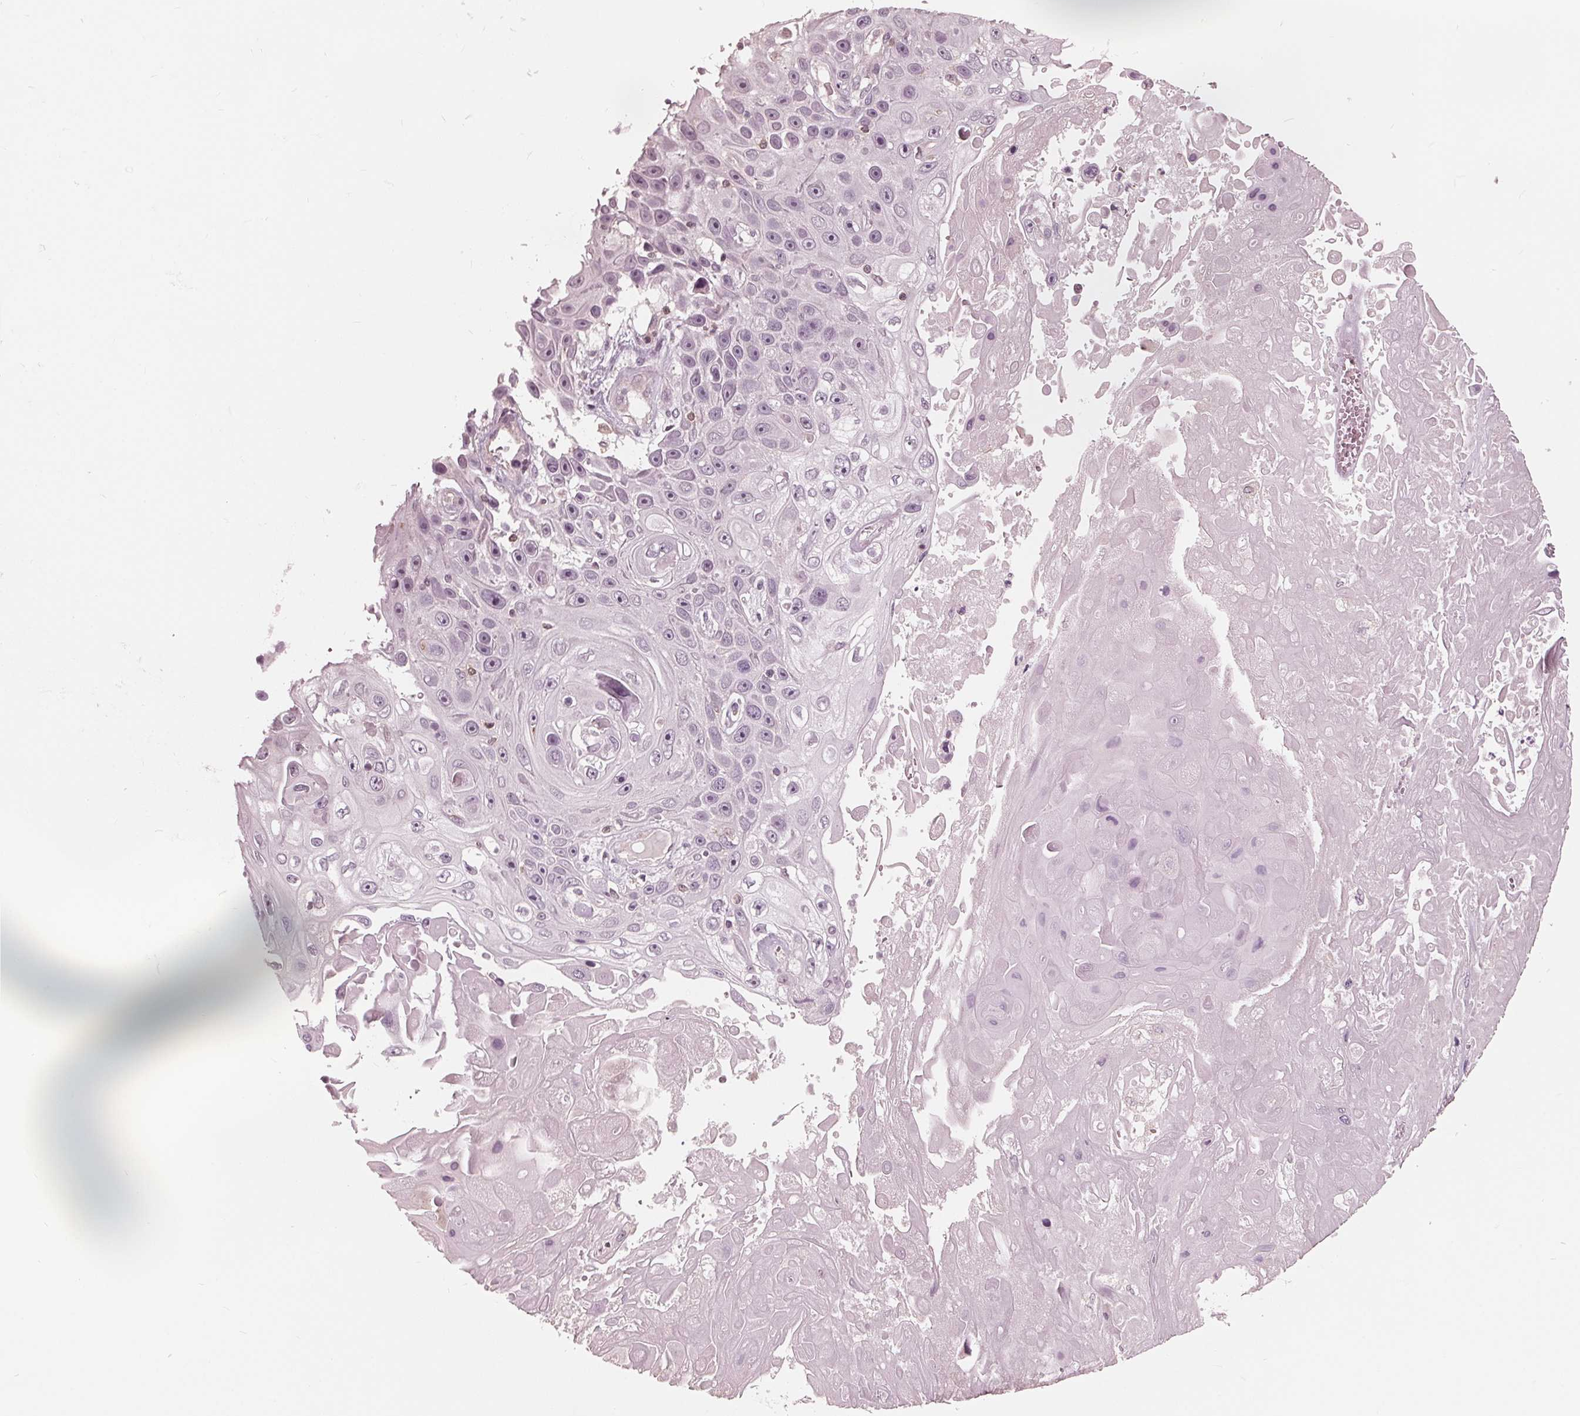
{"staining": {"intensity": "negative", "quantity": "none", "location": "none"}, "tissue": "skin cancer", "cell_type": "Tumor cells", "image_type": "cancer", "snomed": [{"axis": "morphology", "description": "Squamous cell carcinoma, NOS"}, {"axis": "topography", "description": "Skin"}], "caption": "Immunohistochemistry of skin cancer (squamous cell carcinoma) shows no staining in tumor cells.", "gene": "ING3", "patient": {"sex": "male", "age": 82}}